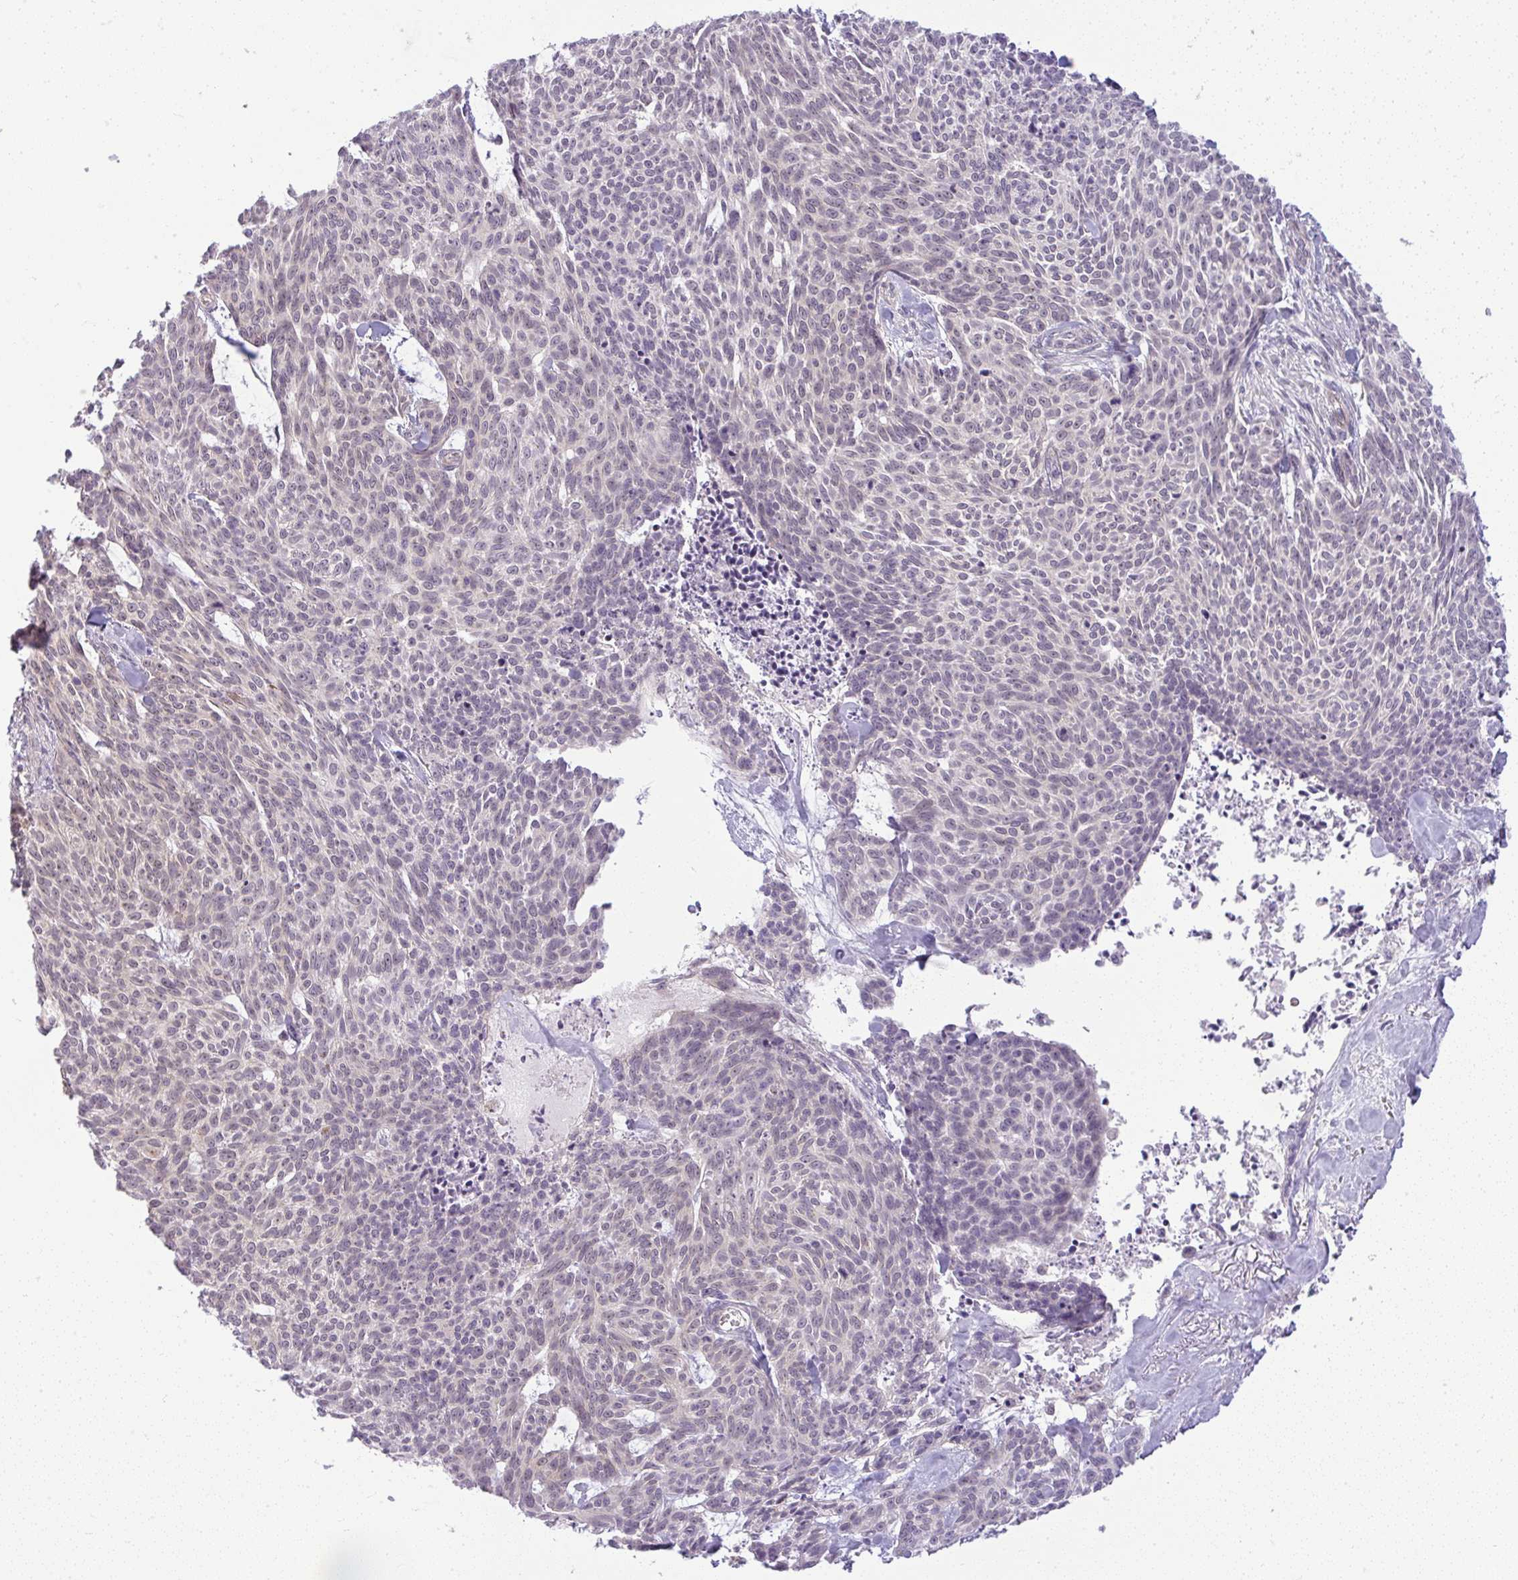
{"staining": {"intensity": "weak", "quantity": "25%-75%", "location": "nuclear"}, "tissue": "skin cancer", "cell_type": "Tumor cells", "image_type": "cancer", "snomed": [{"axis": "morphology", "description": "Basal cell carcinoma"}, {"axis": "topography", "description": "Skin"}], "caption": "A brown stain shows weak nuclear staining of a protein in skin basal cell carcinoma tumor cells.", "gene": "DZIP1", "patient": {"sex": "female", "age": 93}}